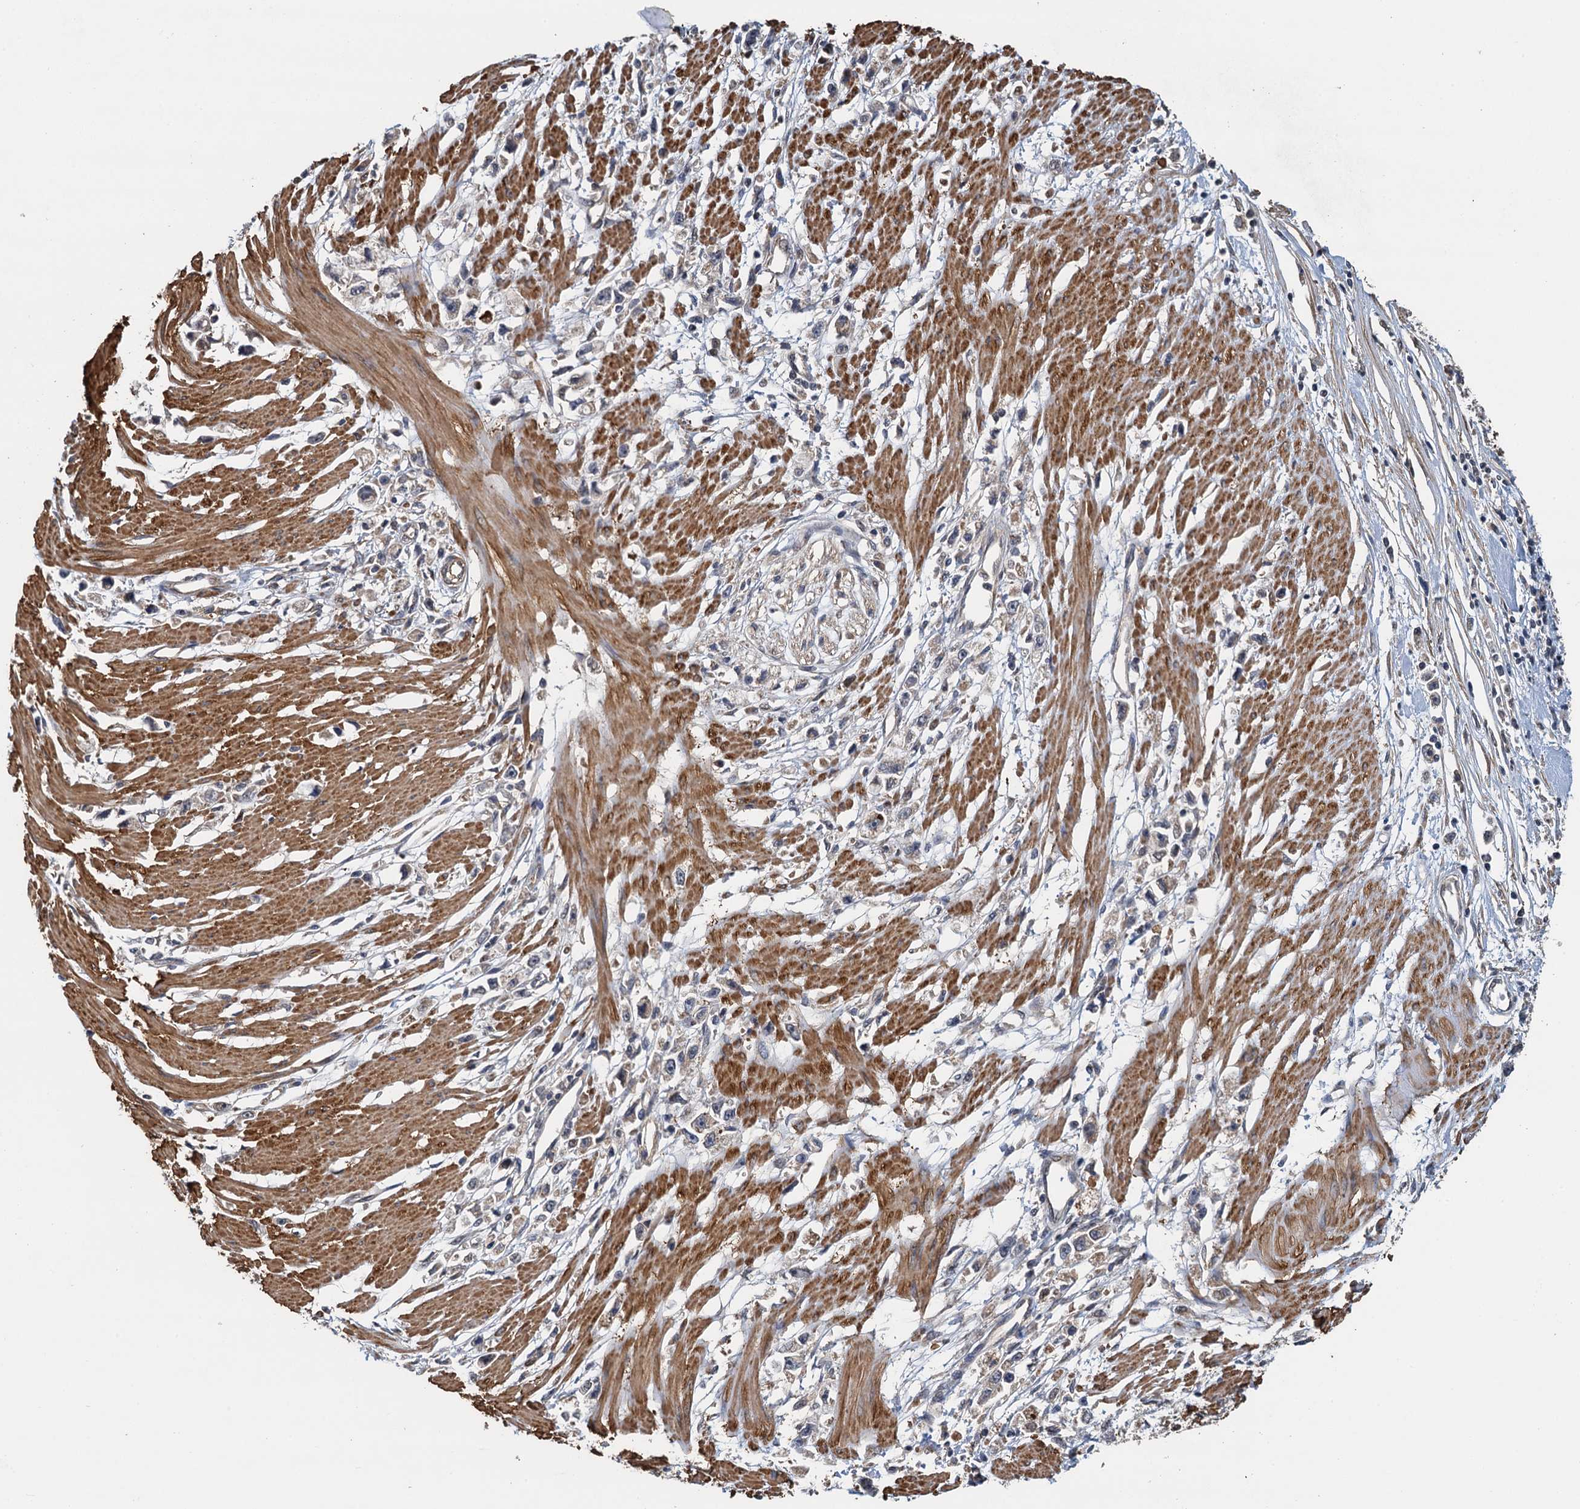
{"staining": {"intensity": "weak", "quantity": "<25%", "location": "cytoplasmic/membranous"}, "tissue": "stomach cancer", "cell_type": "Tumor cells", "image_type": "cancer", "snomed": [{"axis": "morphology", "description": "Adenocarcinoma, NOS"}, {"axis": "topography", "description": "Stomach"}], "caption": "Immunohistochemistry (IHC) of adenocarcinoma (stomach) reveals no positivity in tumor cells.", "gene": "MEAK7", "patient": {"sex": "female", "age": 59}}